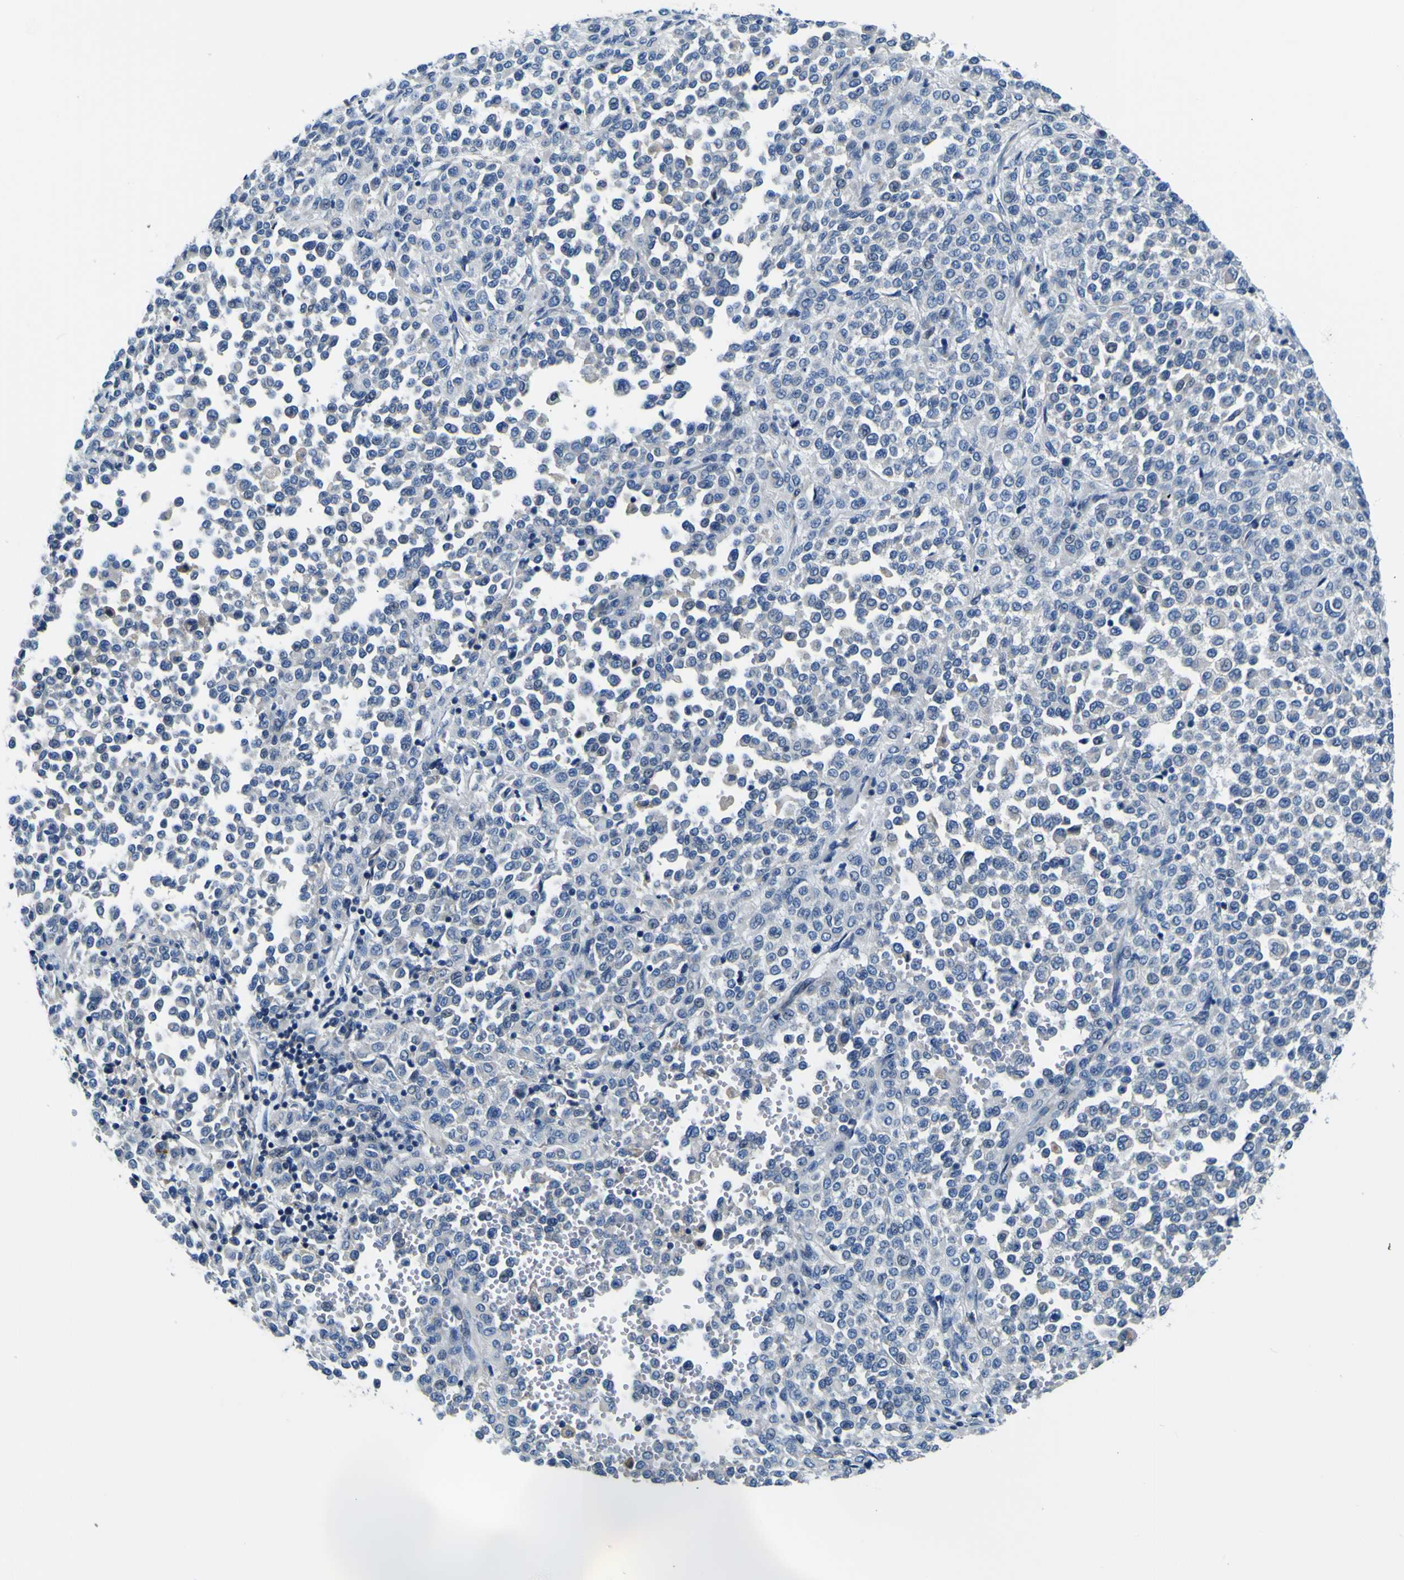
{"staining": {"intensity": "negative", "quantity": "none", "location": "none"}, "tissue": "melanoma", "cell_type": "Tumor cells", "image_type": "cancer", "snomed": [{"axis": "morphology", "description": "Malignant melanoma, Metastatic site"}, {"axis": "topography", "description": "Pancreas"}], "caption": "Tumor cells show no significant protein expression in malignant melanoma (metastatic site). (Stains: DAB (3,3'-diaminobenzidine) immunohistochemistry (IHC) with hematoxylin counter stain, Microscopy: brightfield microscopy at high magnification).", "gene": "ADGRA2", "patient": {"sex": "female", "age": 30}}